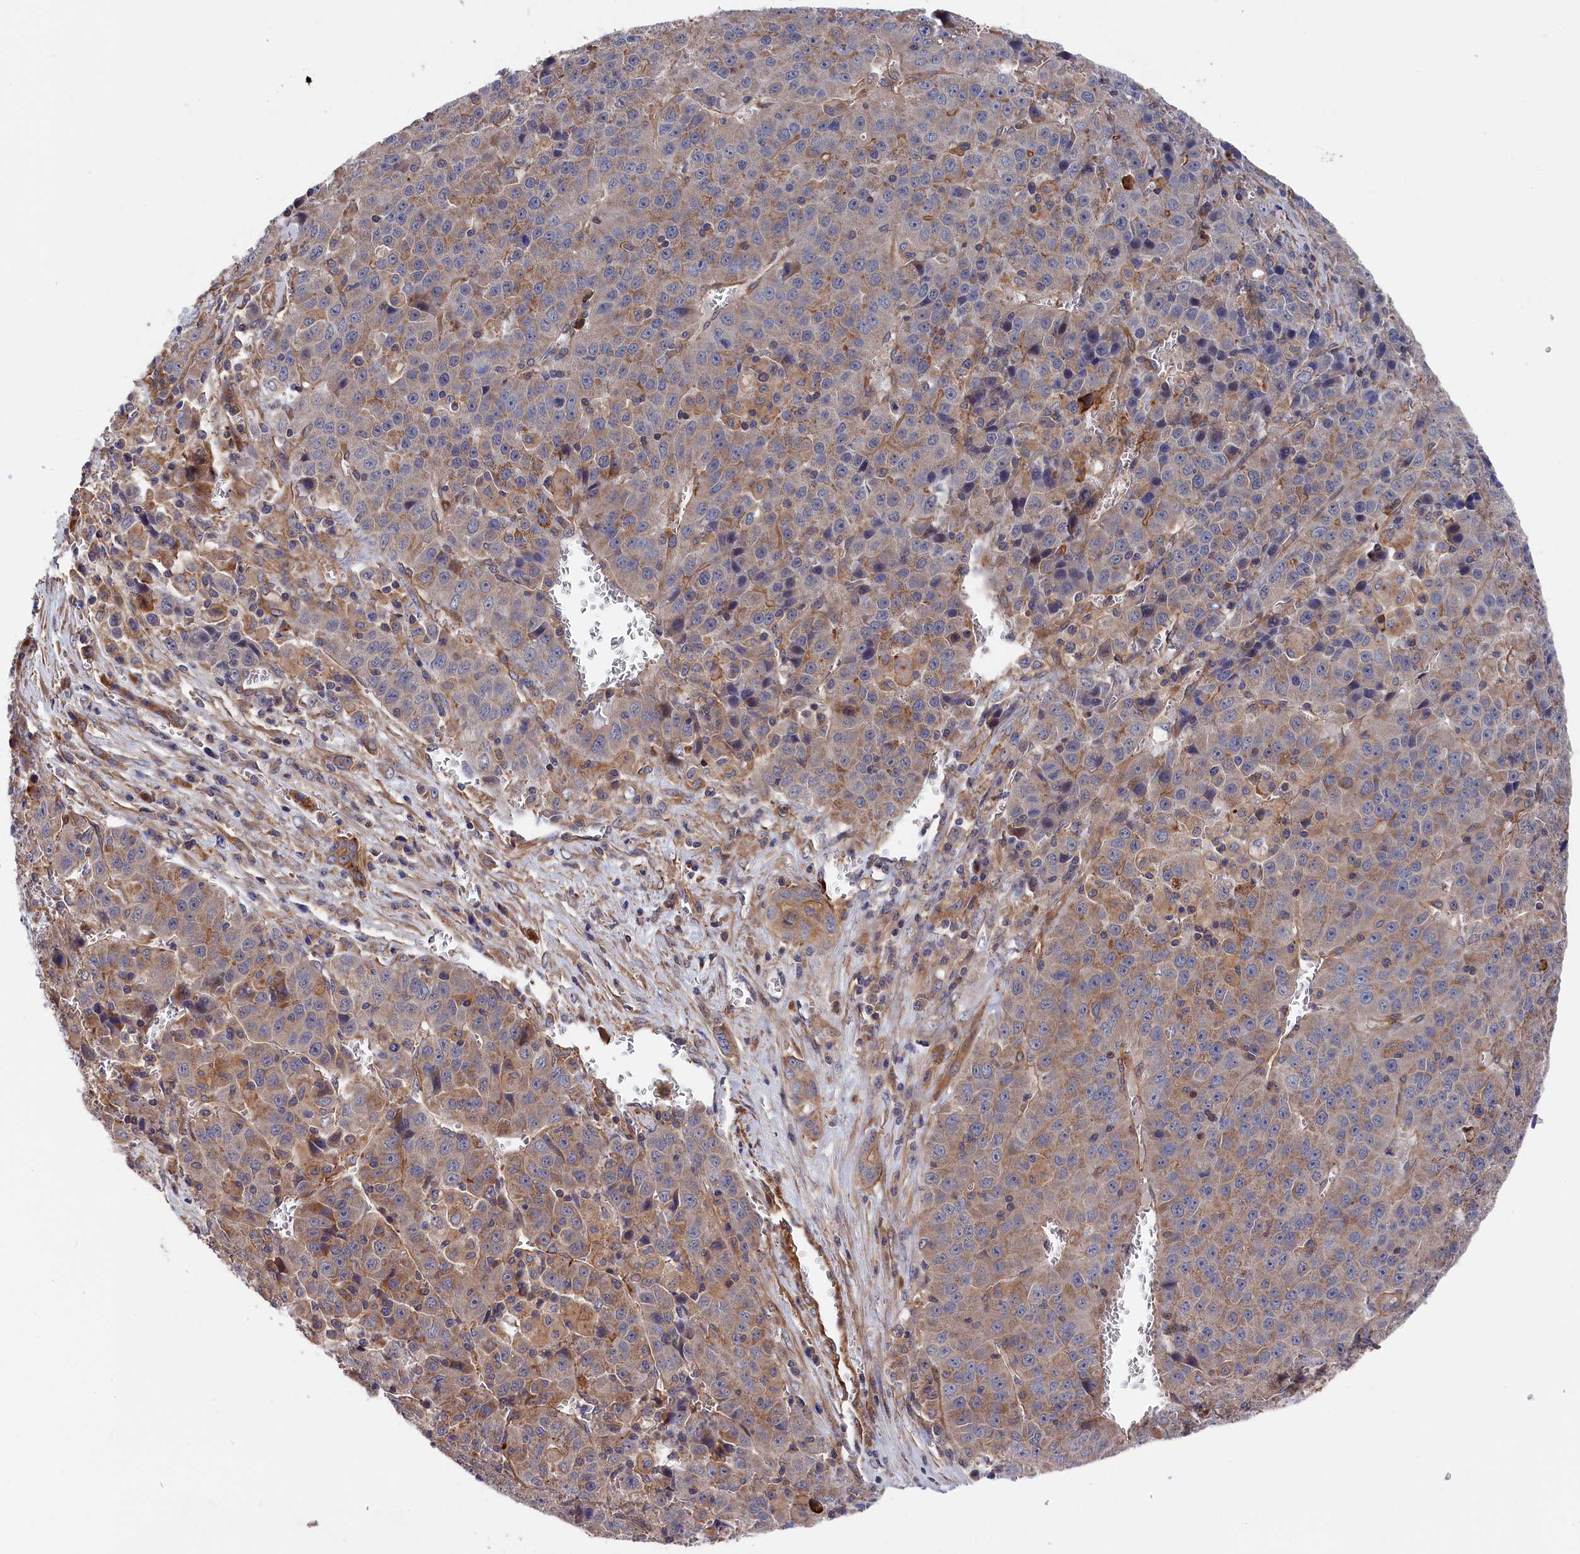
{"staining": {"intensity": "moderate", "quantity": ">75%", "location": "cytoplasmic/membranous"}, "tissue": "liver cancer", "cell_type": "Tumor cells", "image_type": "cancer", "snomed": [{"axis": "morphology", "description": "Carcinoma, Hepatocellular, NOS"}, {"axis": "topography", "description": "Liver"}], "caption": "High-power microscopy captured an immunohistochemistry (IHC) photomicrograph of liver cancer (hepatocellular carcinoma), revealing moderate cytoplasmic/membranous staining in about >75% of tumor cells.", "gene": "LDHD", "patient": {"sex": "female", "age": 53}}